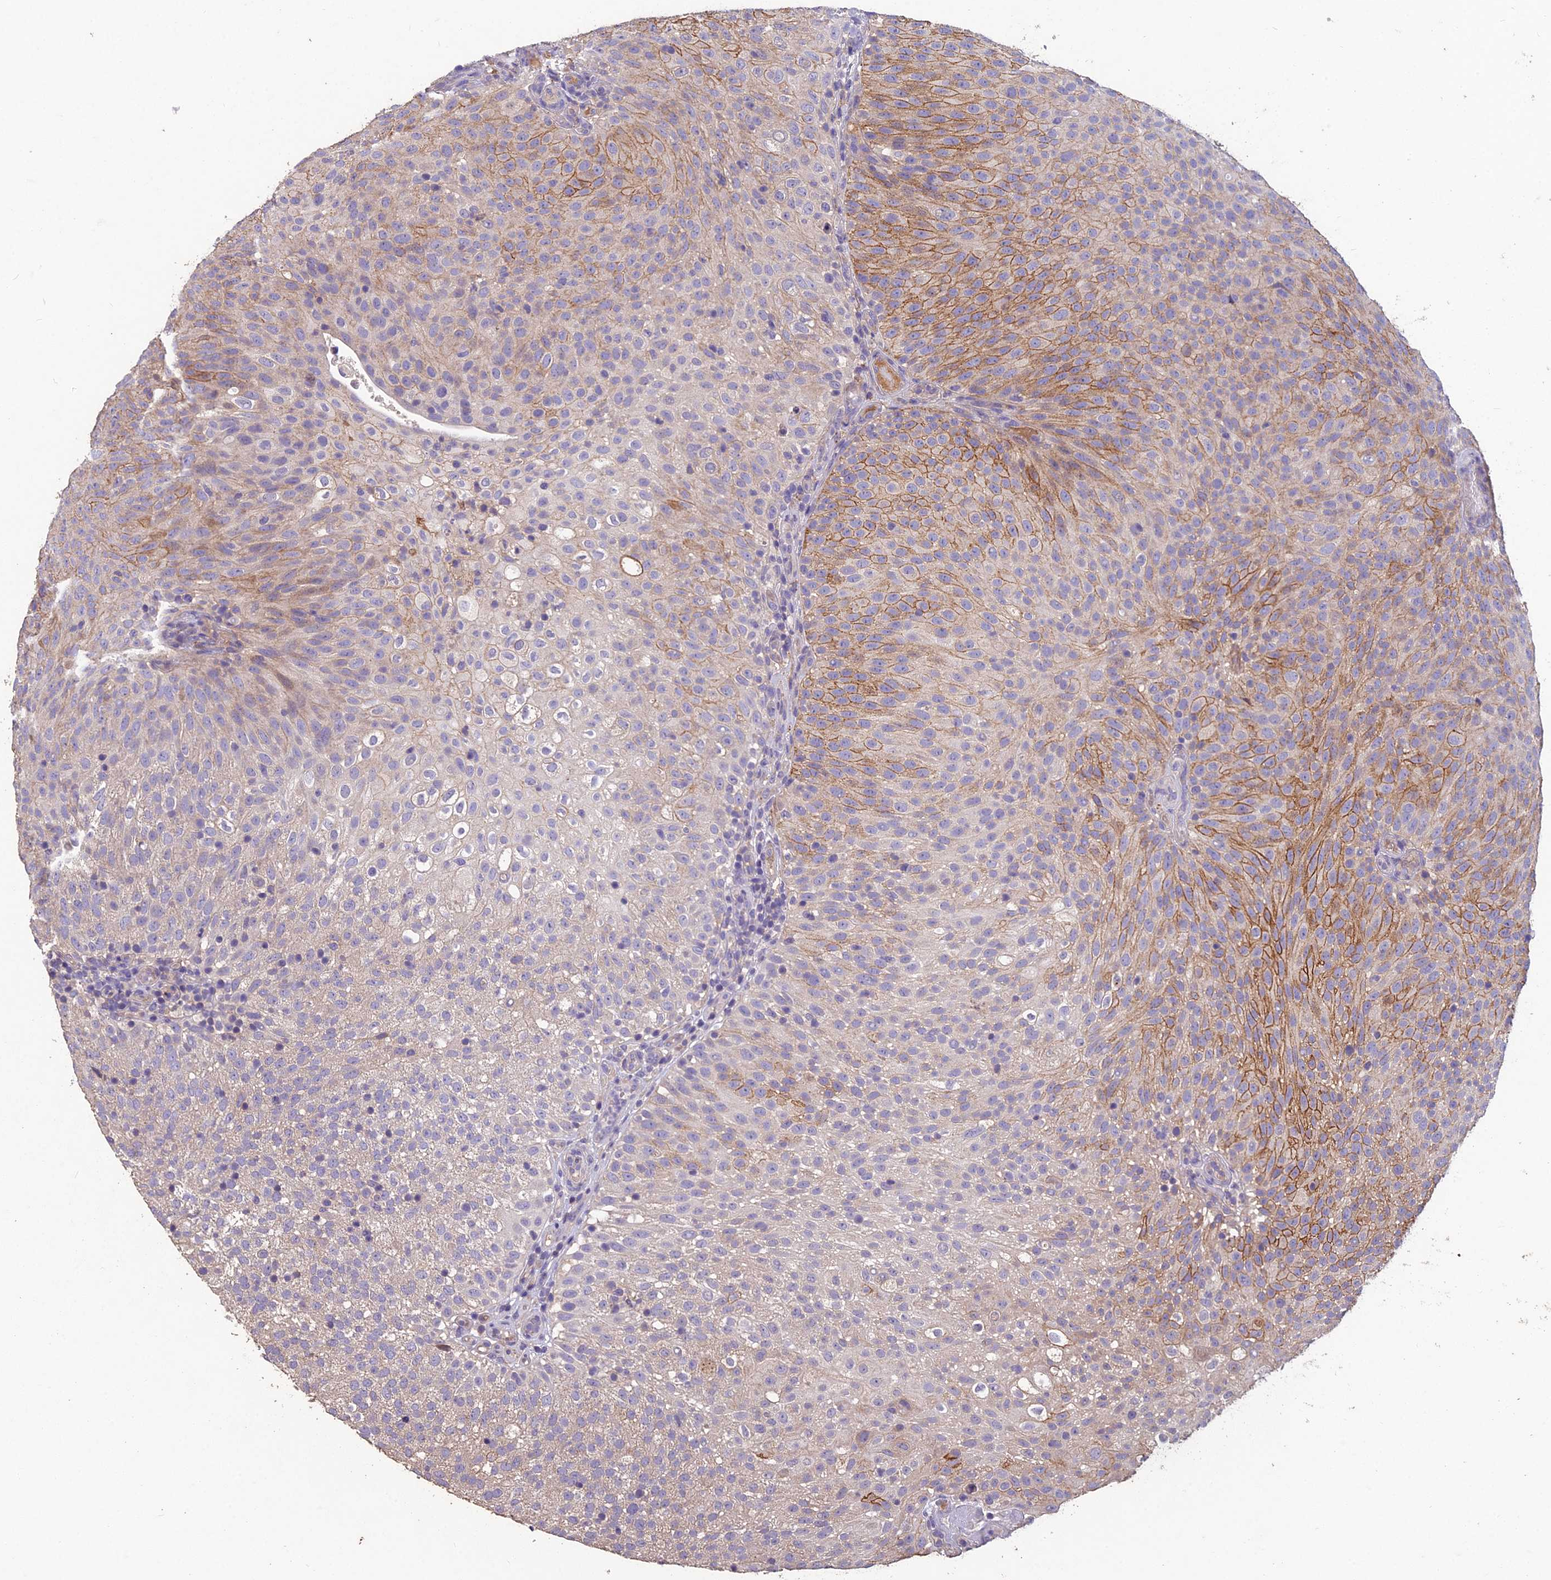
{"staining": {"intensity": "moderate", "quantity": "<25%", "location": "cytoplasmic/membranous"}, "tissue": "urothelial cancer", "cell_type": "Tumor cells", "image_type": "cancer", "snomed": [{"axis": "morphology", "description": "Urothelial carcinoma, Low grade"}, {"axis": "topography", "description": "Urinary bladder"}], "caption": "The image demonstrates staining of low-grade urothelial carcinoma, revealing moderate cytoplasmic/membranous protein expression (brown color) within tumor cells. The staining is performed using DAB (3,3'-diaminobenzidine) brown chromogen to label protein expression. The nuclei are counter-stained blue using hematoxylin.", "gene": "CEACAM16", "patient": {"sex": "male", "age": 78}}